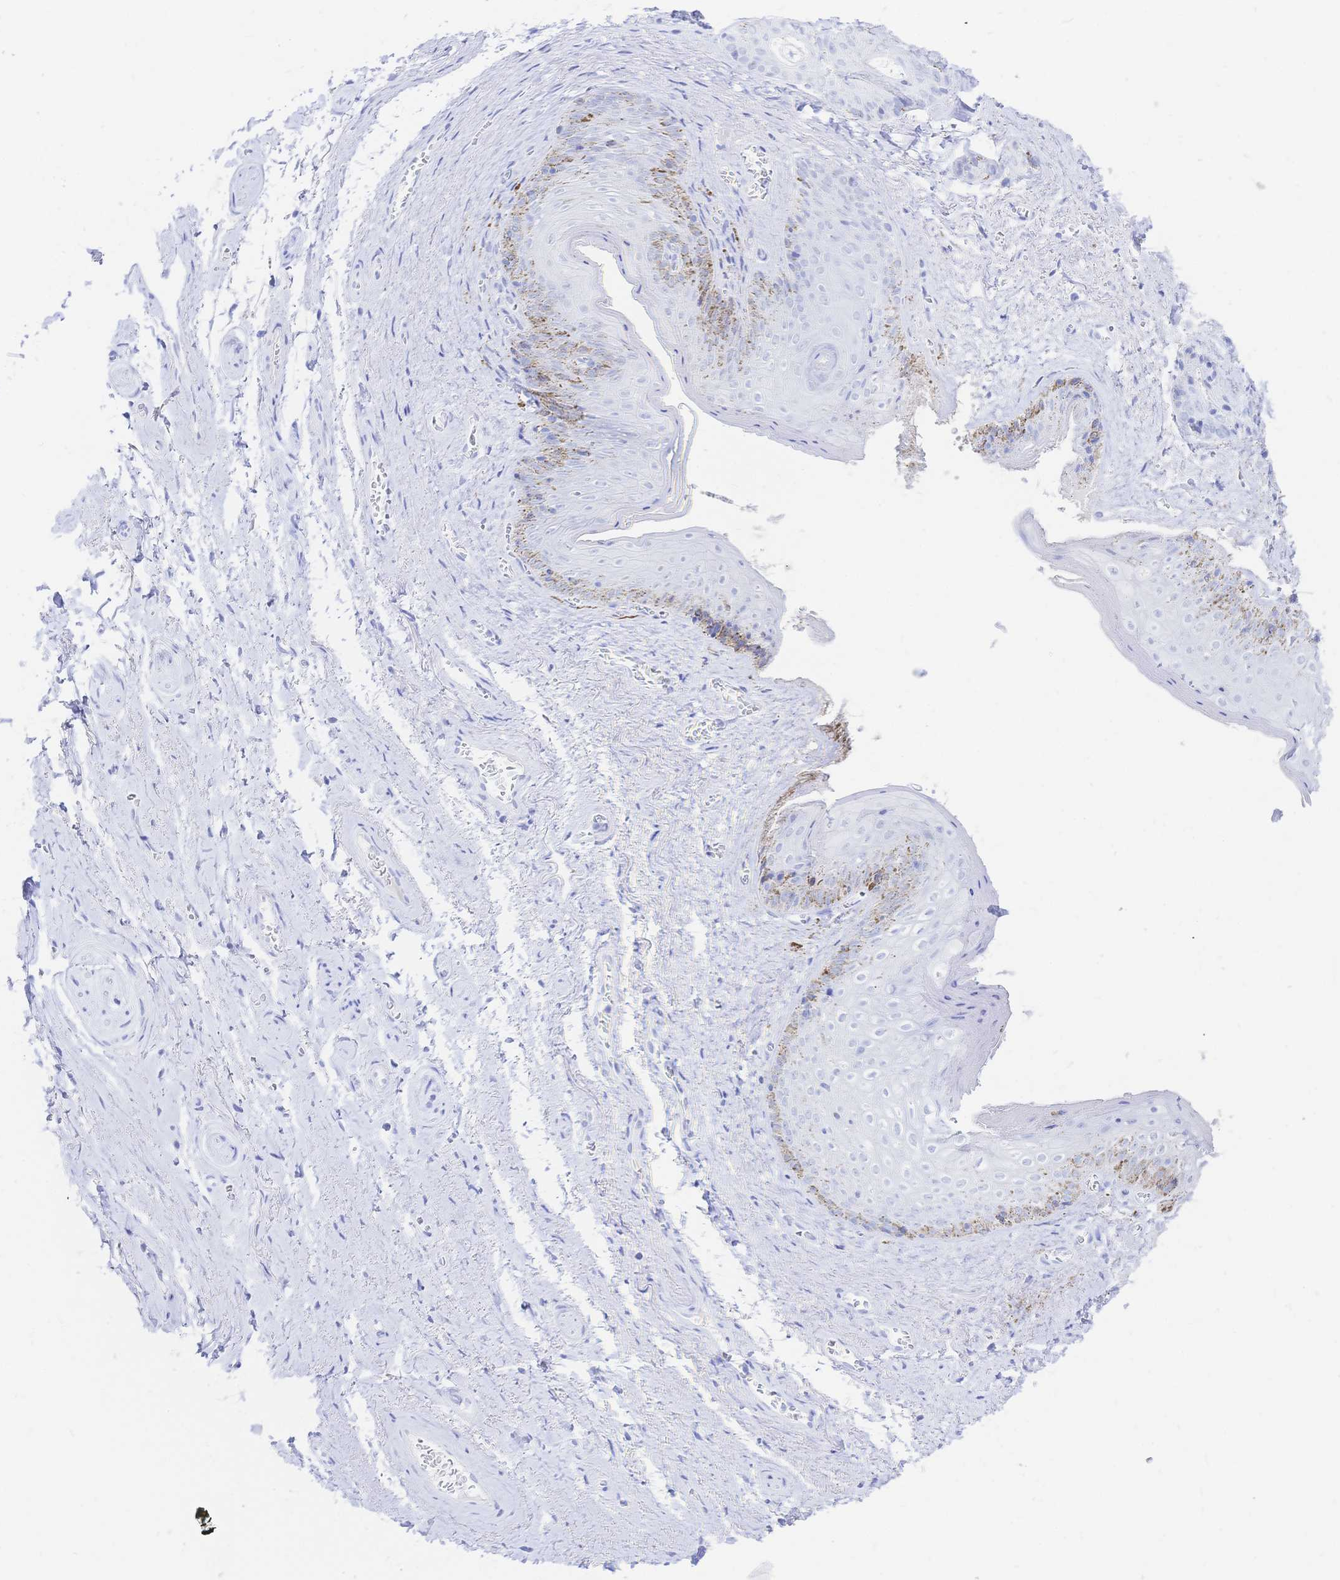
{"staining": {"intensity": "negative", "quantity": "none", "location": "none"}, "tissue": "vagina", "cell_type": "Squamous epithelial cells", "image_type": "normal", "snomed": [{"axis": "morphology", "description": "Normal tissue, NOS"}, {"axis": "topography", "description": "Vulva"}, {"axis": "topography", "description": "Vagina"}, {"axis": "topography", "description": "Peripheral nerve tissue"}], "caption": "This photomicrograph is of normal vagina stained with immunohistochemistry to label a protein in brown with the nuclei are counter-stained blue. There is no expression in squamous epithelial cells.", "gene": "UMOD", "patient": {"sex": "female", "age": 66}}